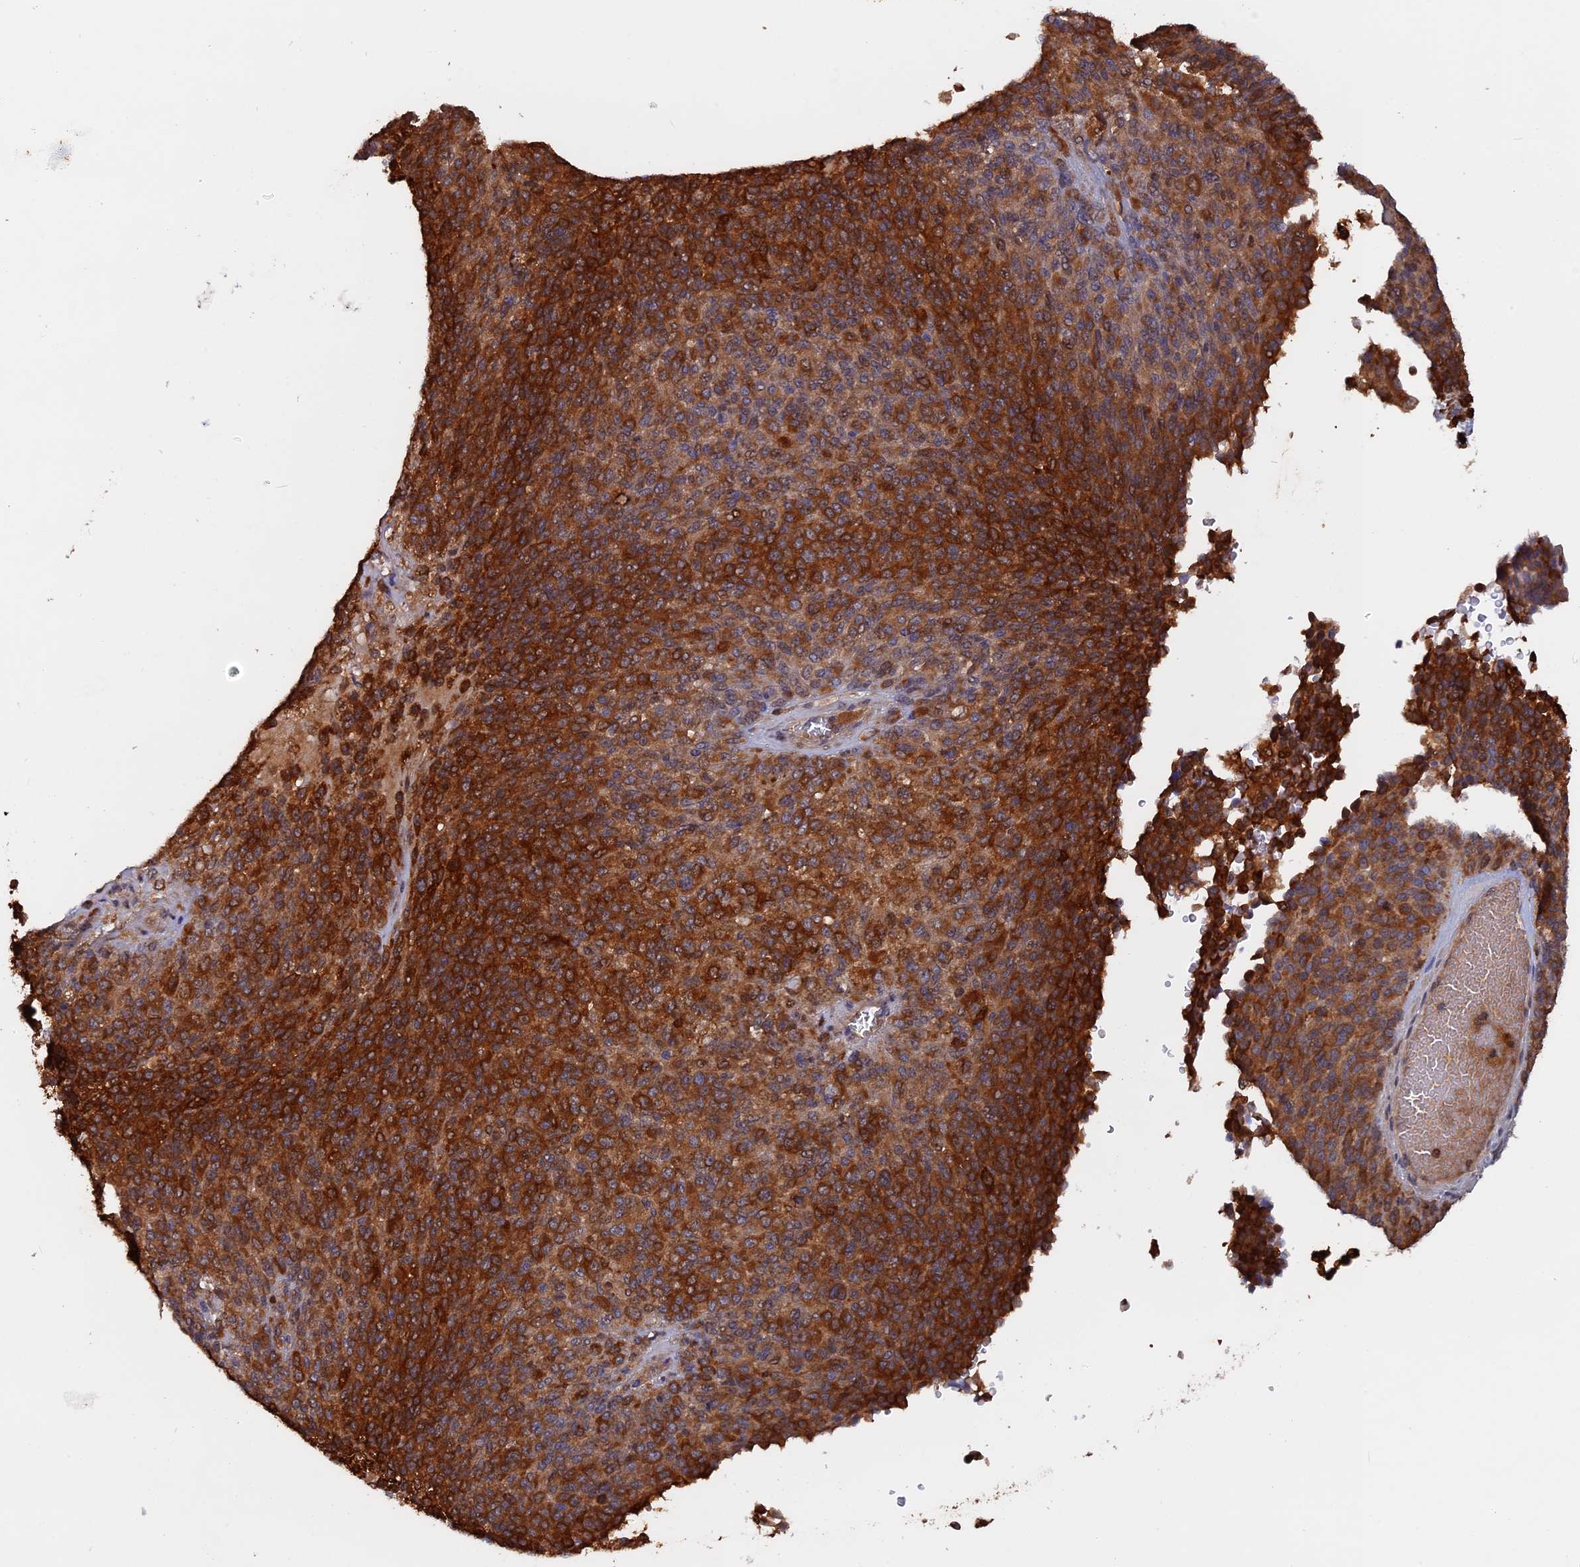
{"staining": {"intensity": "strong", "quantity": ">75%", "location": "cytoplasmic/membranous"}, "tissue": "melanoma", "cell_type": "Tumor cells", "image_type": "cancer", "snomed": [{"axis": "morphology", "description": "Malignant melanoma, Metastatic site"}, {"axis": "topography", "description": "Brain"}], "caption": "Melanoma tissue reveals strong cytoplasmic/membranous expression in approximately >75% of tumor cells (DAB (3,3'-diaminobenzidine) IHC with brightfield microscopy, high magnification).", "gene": "BLVRA", "patient": {"sex": "female", "age": 56}}